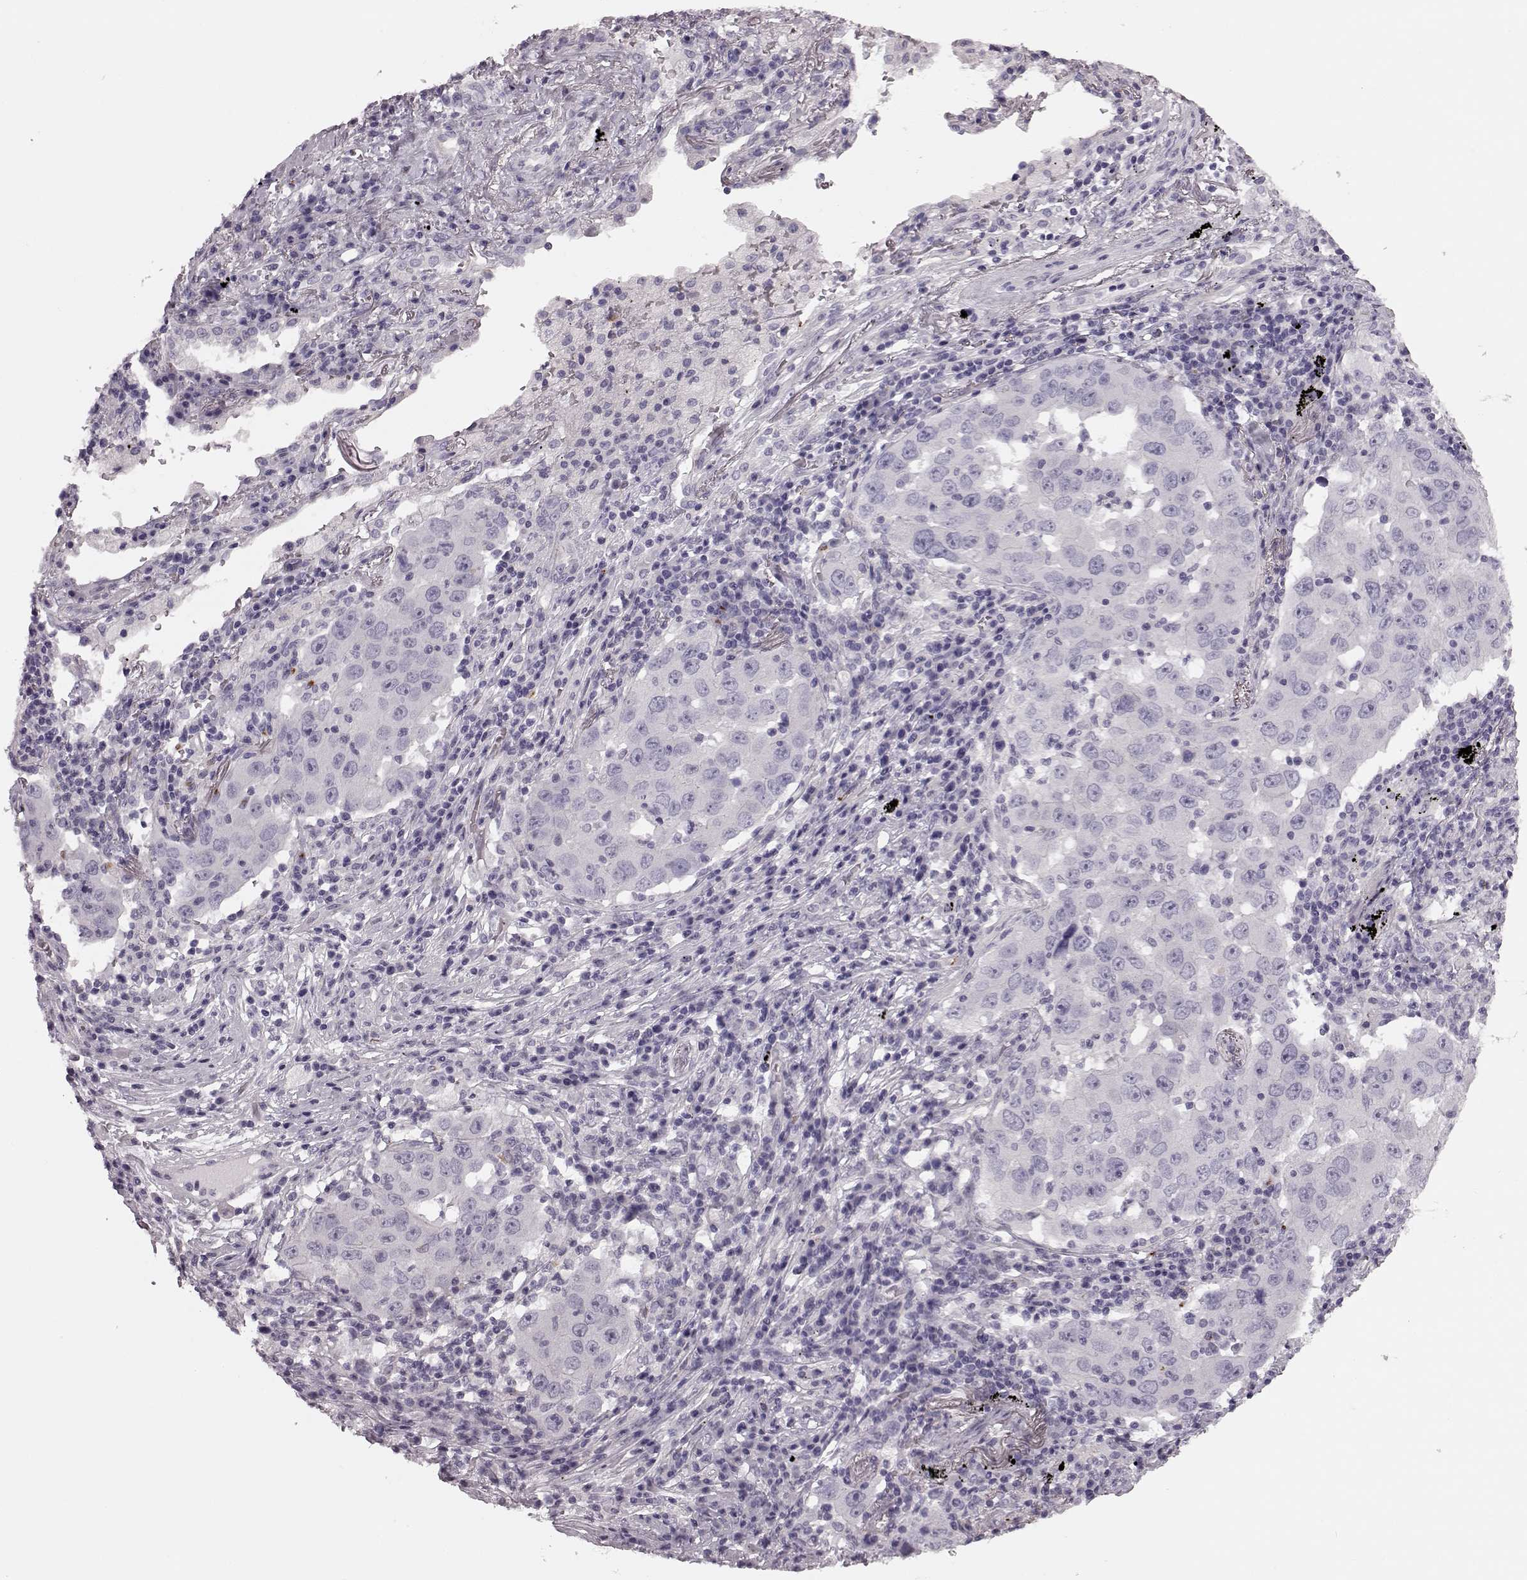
{"staining": {"intensity": "negative", "quantity": "none", "location": "none"}, "tissue": "lung cancer", "cell_type": "Tumor cells", "image_type": "cancer", "snomed": [{"axis": "morphology", "description": "Adenocarcinoma, NOS"}, {"axis": "topography", "description": "Lung"}], "caption": "Protein analysis of lung adenocarcinoma displays no significant expression in tumor cells.", "gene": "SNTG1", "patient": {"sex": "male", "age": 73}}